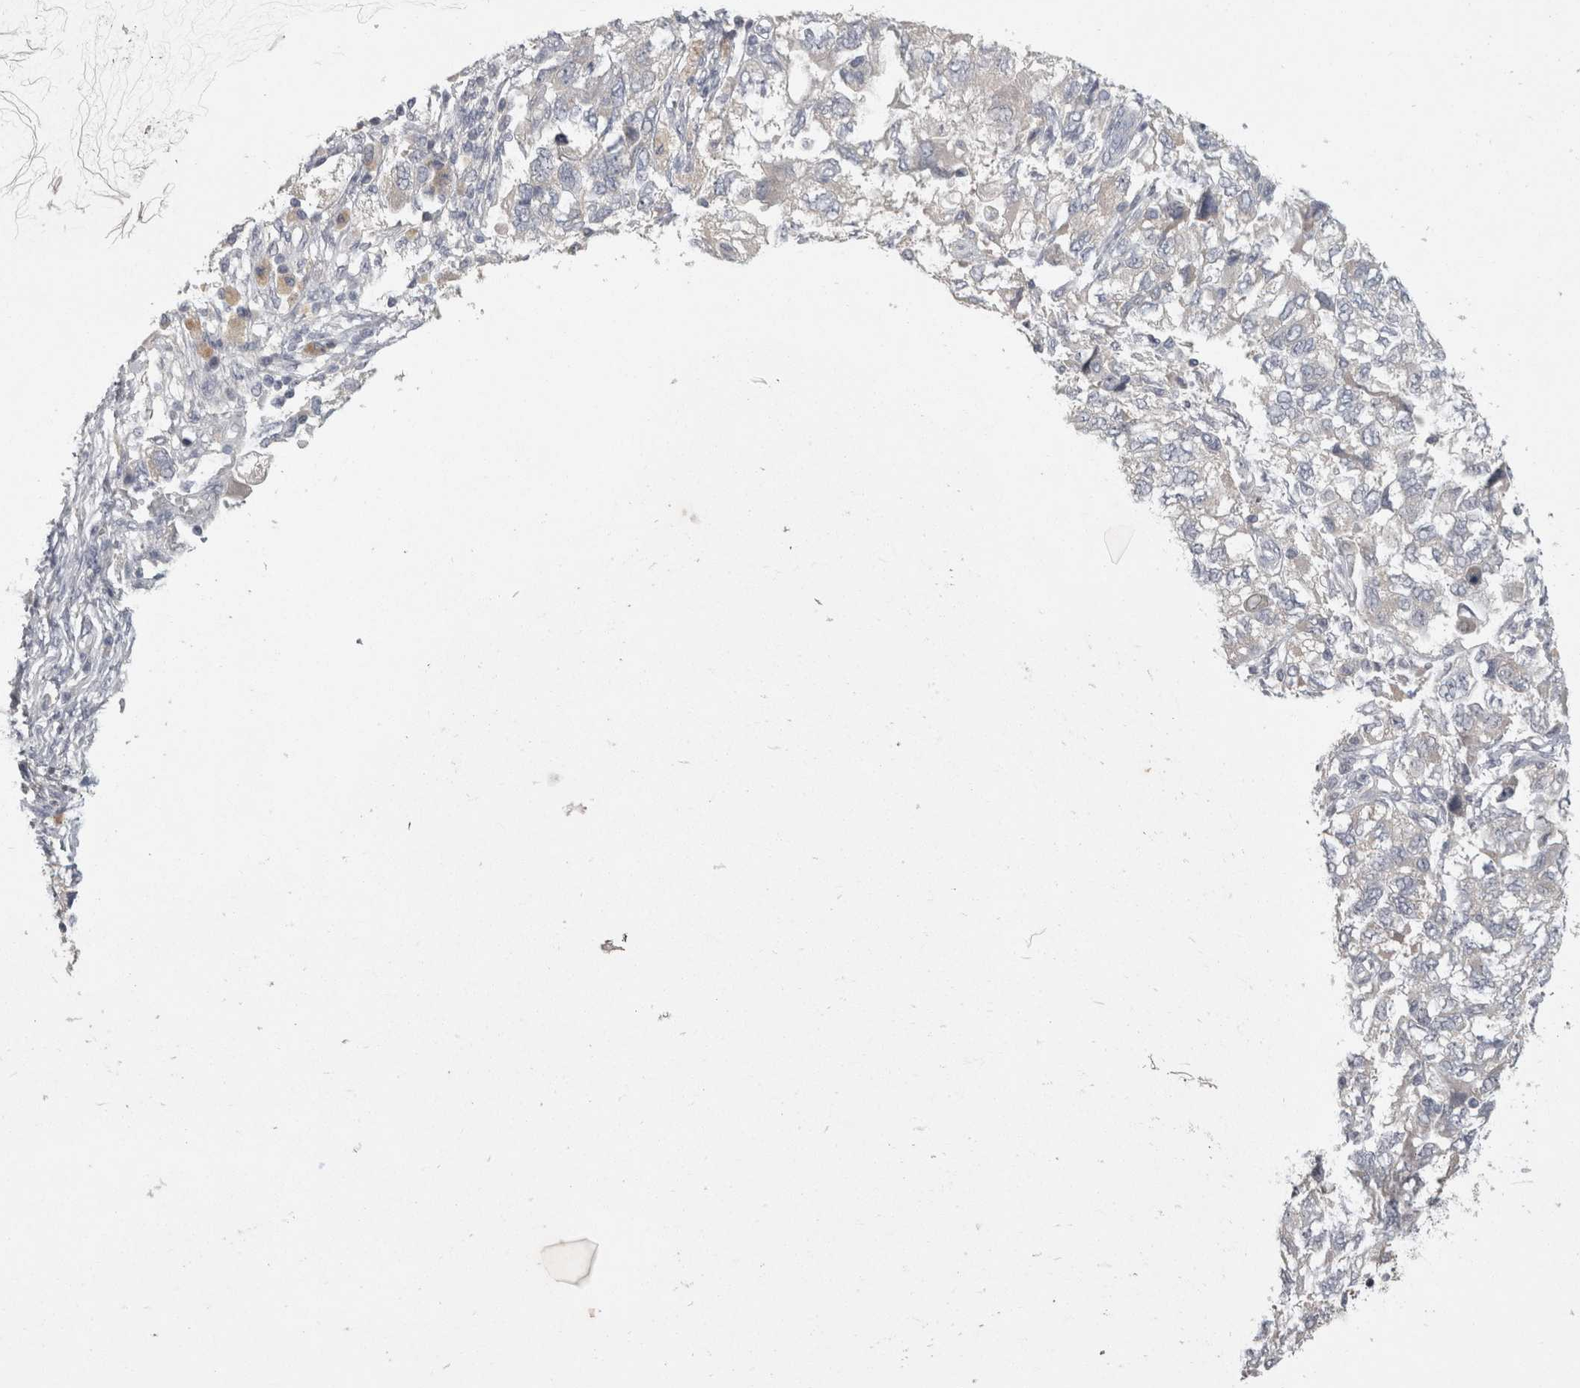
{"staining": {"intensity": "negative", "quantity": "none", "location": "none"}, "tissue": "ovarian cancer", "cell_type": "Tumor cells", "image_type": "cancer", "snomed": [{"axis": "morphology", "description": "Carcinoma, NOS"}, {"axis": "morphology", "description": "Cystadenocarcinoma, serous, NOS"}, {"axis": "topography", "description": "Ovary"}], "caption": "IHC micrograph of neoplastic tissue: ovarian carcinoma stained with DAB displays no significant protein expression in tumor cells.", "gene": "ENPP7", "patient": {"sex": "female", "age": 69}}